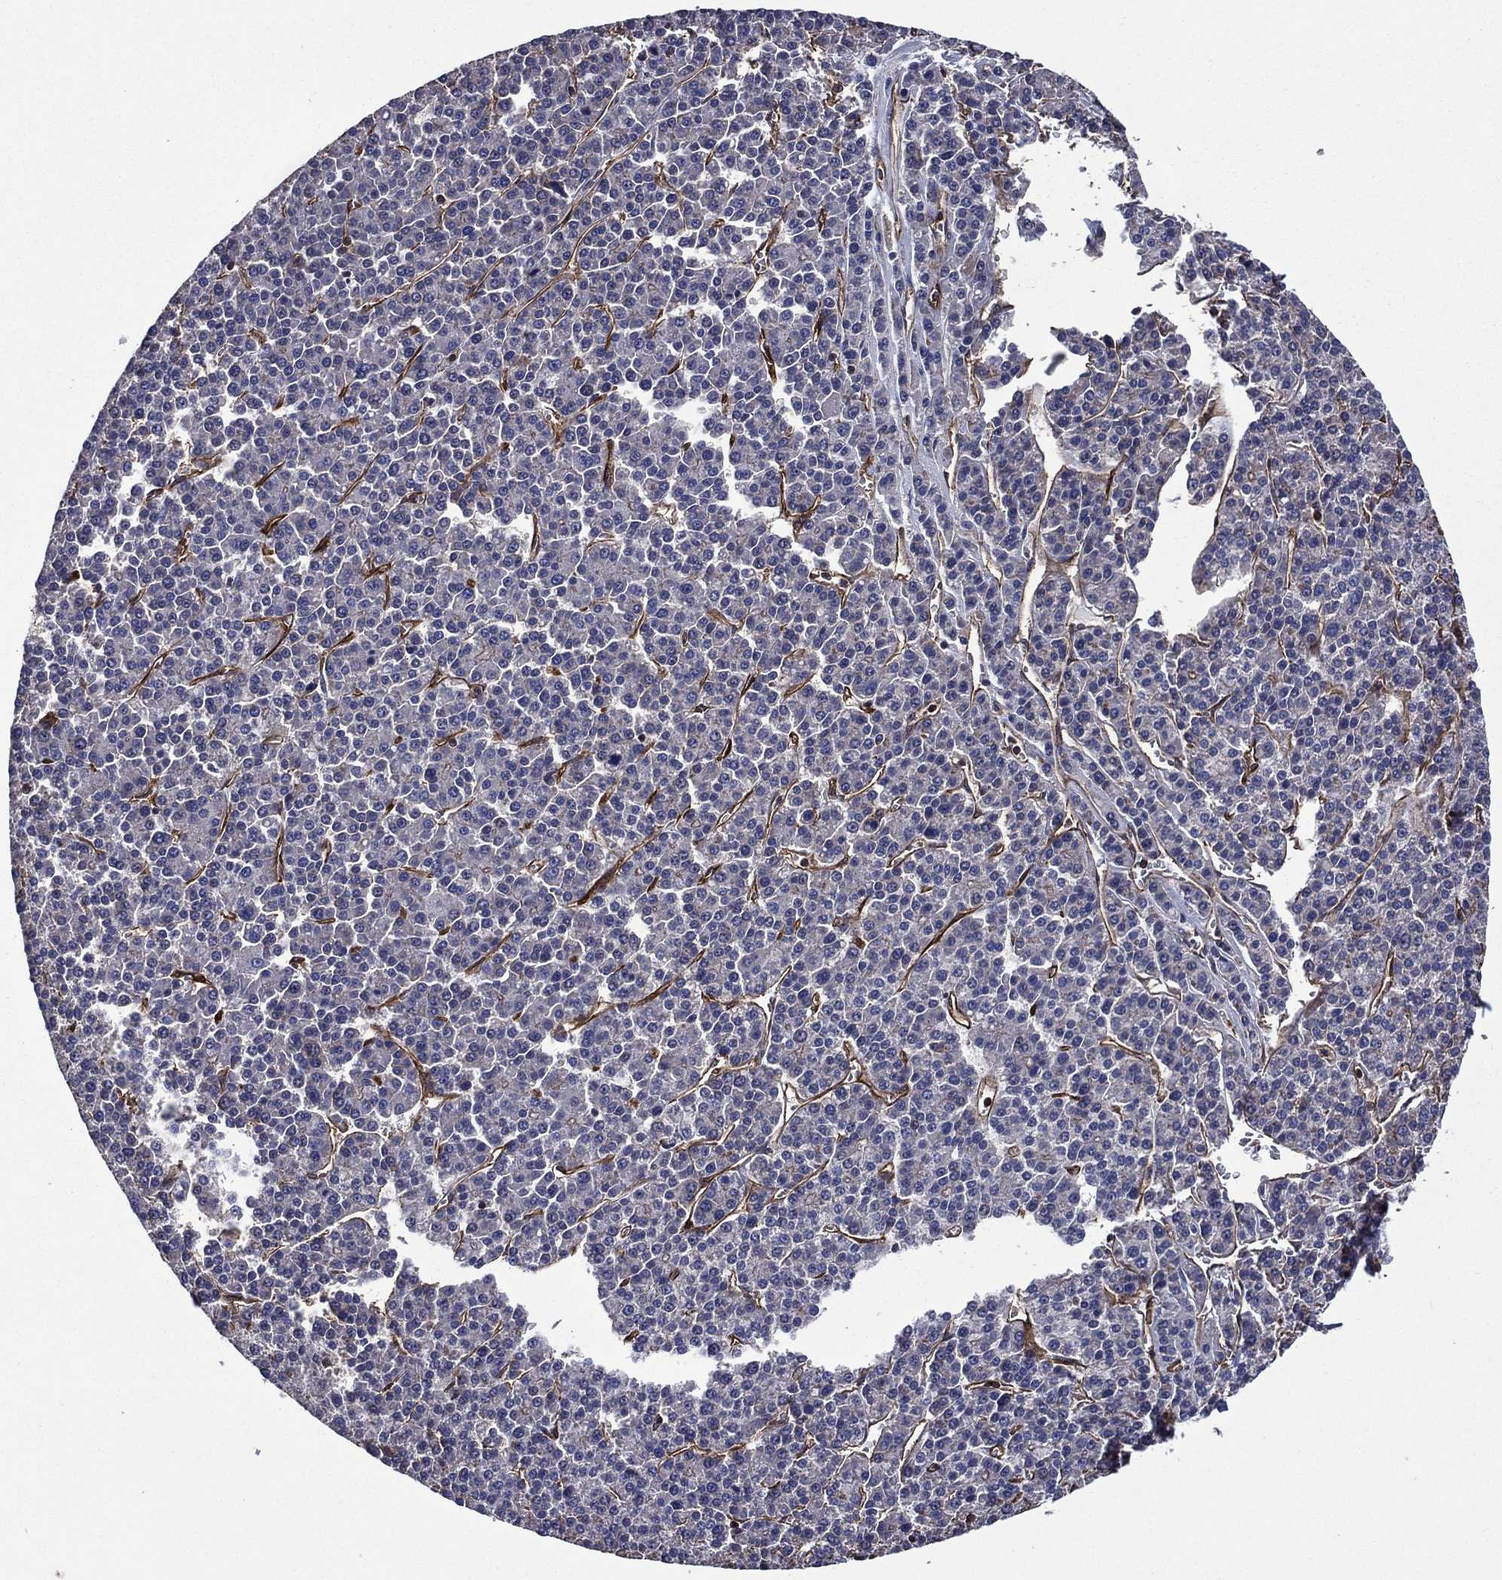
{"staining": {"intensity": "weak", "quantity": "<25%", "location": "cytoplasmic/membranous"}, "tissue": "liver cancer", "cell_type": "Tumor cells", "image_type": "cancer", "snomed": [{"axis": "morphology", "description": "Carcinoma, Hepatocellular, NOS"}, {"axis": "topography", "description": "Liver"}], "caption": "High magnification brightfield microscopy of liver cancer (hepatocellular carcinoma) stained with DAB (3,3'-diaminobenzidine) (brown) and counterstained with hematoxylin (blue): tumor cells show no significant staining.", "gene": "PLPP3", "patient": {"sex": "female", "age": 58}}